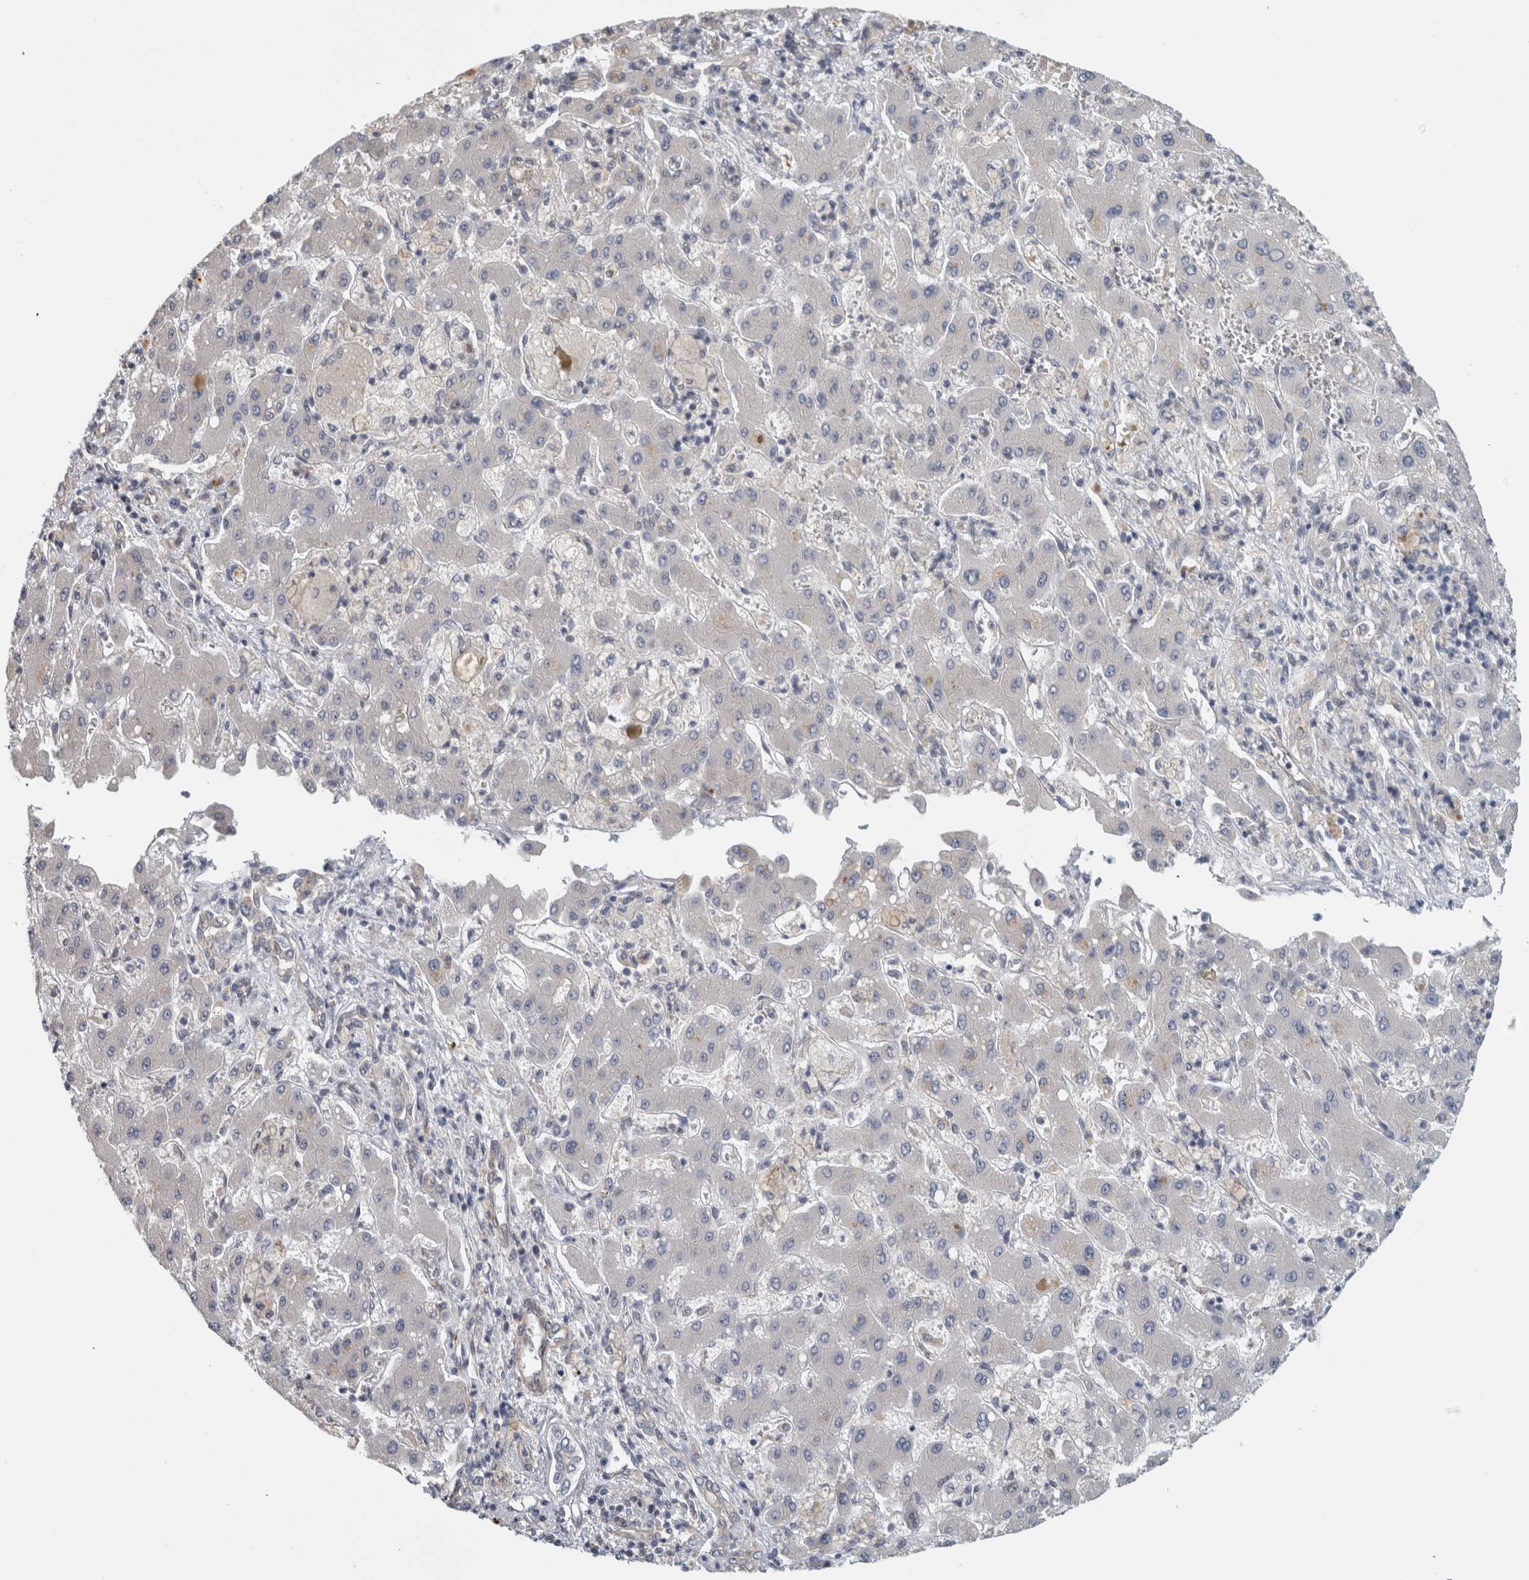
{"staining": {"intensity": "negative", "quantity": "none", "location": "none"}, "tissue": "liver cancer", "cell_type": "Tumor cells", "image_type": "cancer", "snomed": [{"axis": "morphology", "description": "Cholangiocarcinoma"}, {"axis": "topography", "description": "Liver"}], "caption": "Tumor cells are negative for protein expression in human liver cholangiocarcinoma.", "gene": "ZNF804B", "patient": {"sex": "male", "age": 50}}